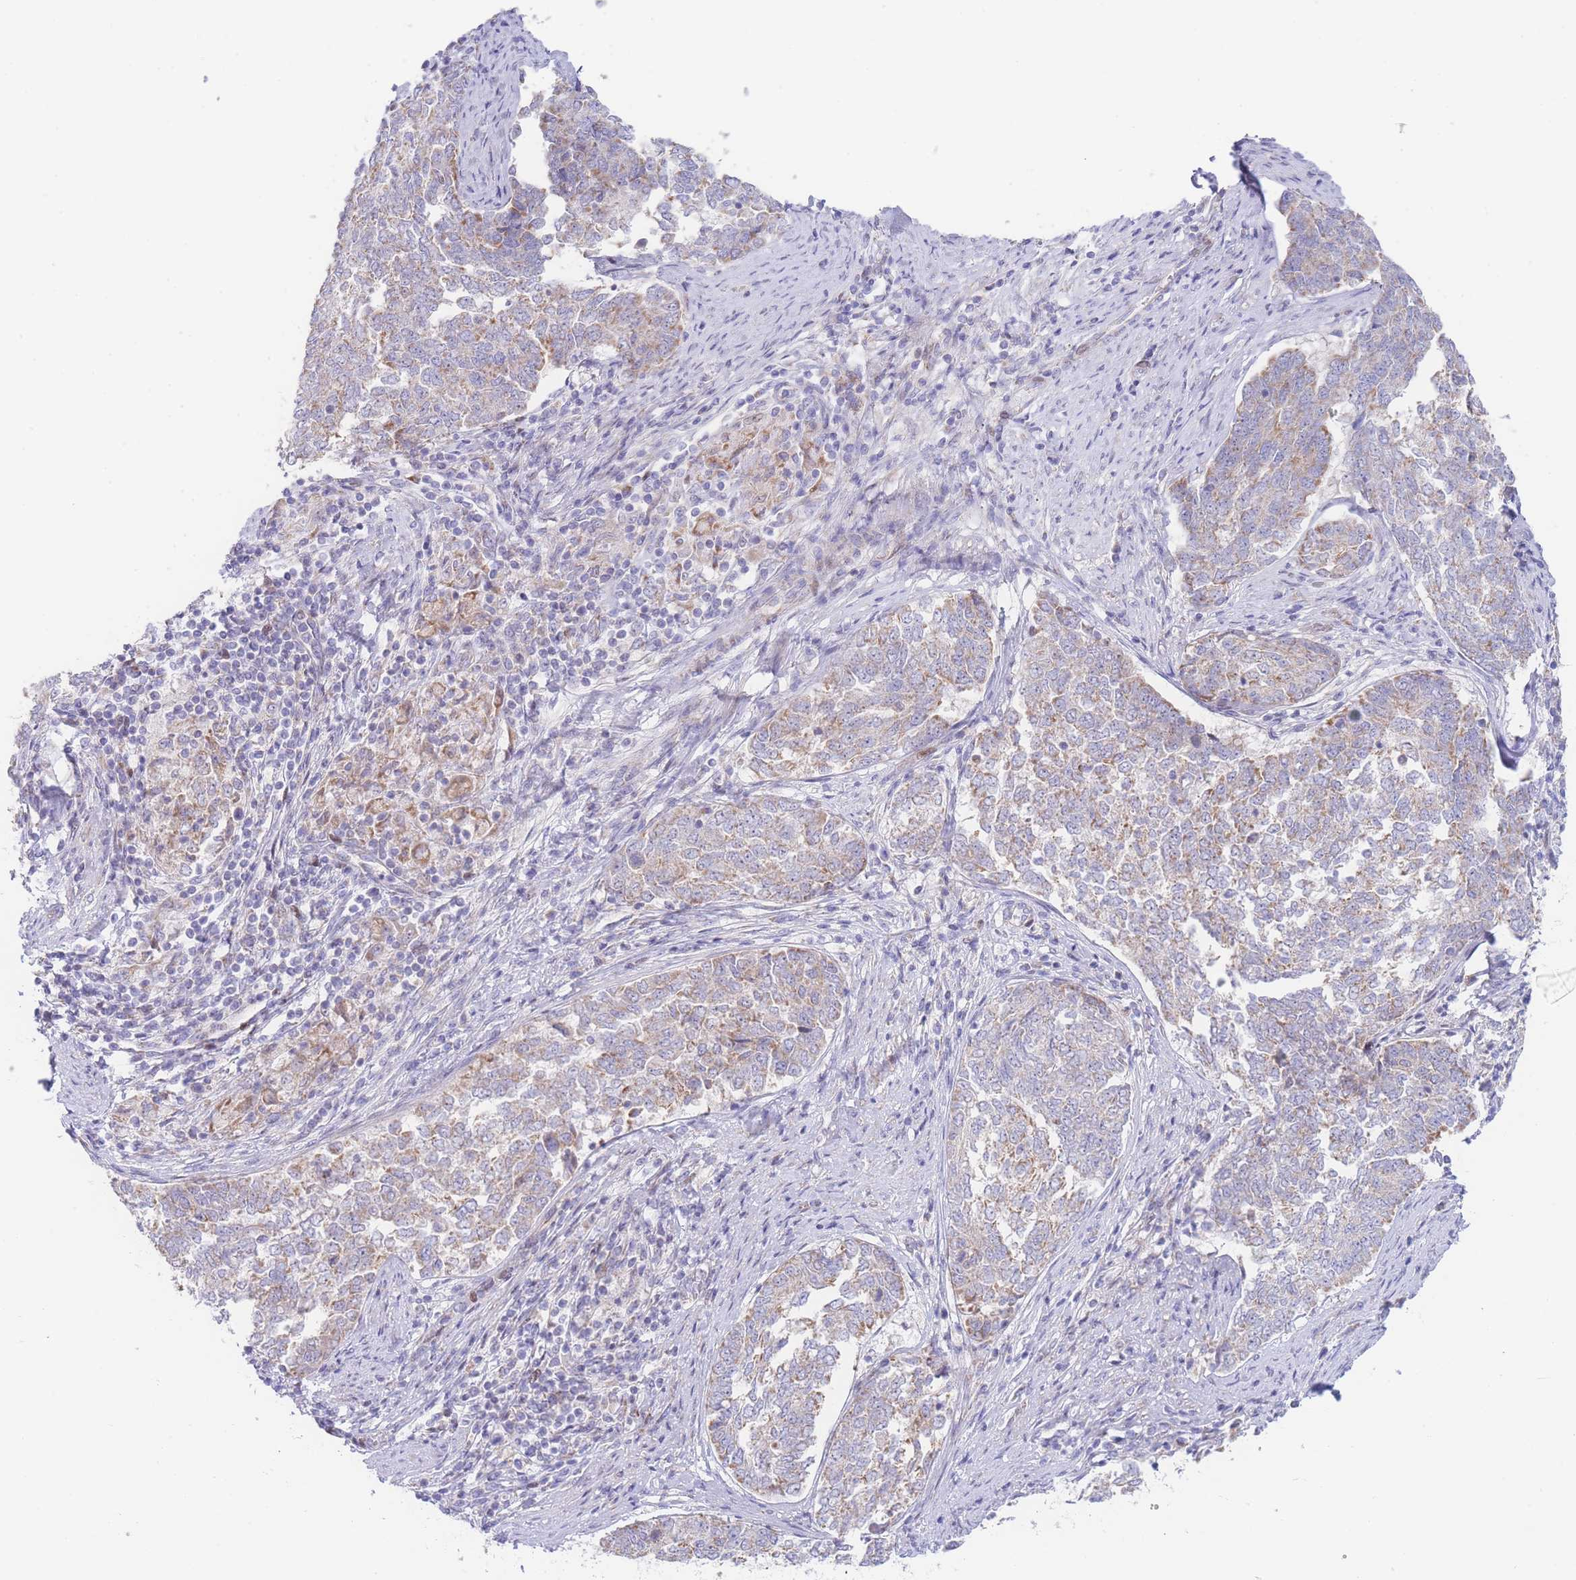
{"staining": {"intensity": "weak", "quantity": "25%-75%", "location": "cytoplasmic/membranous"}, "tissue": "endometrial cancer", "cell_type": "Tumor cells", "image_type": "cancer", "snomed": [{"axis": "morphology", "description": "Adenocarcinoma, NOS"}, {"axis": "topography", "description": "Endometrium"}], "caption": "Immunohistochemical staining of endometrial cancer (adenocarcinoma) shows low levels of weak cytoplasmic/membranous positivity in approximately 25%-75% of tumor cells.", "gene": "GPAM", "patient": {"sex": "female", "age": 80}}